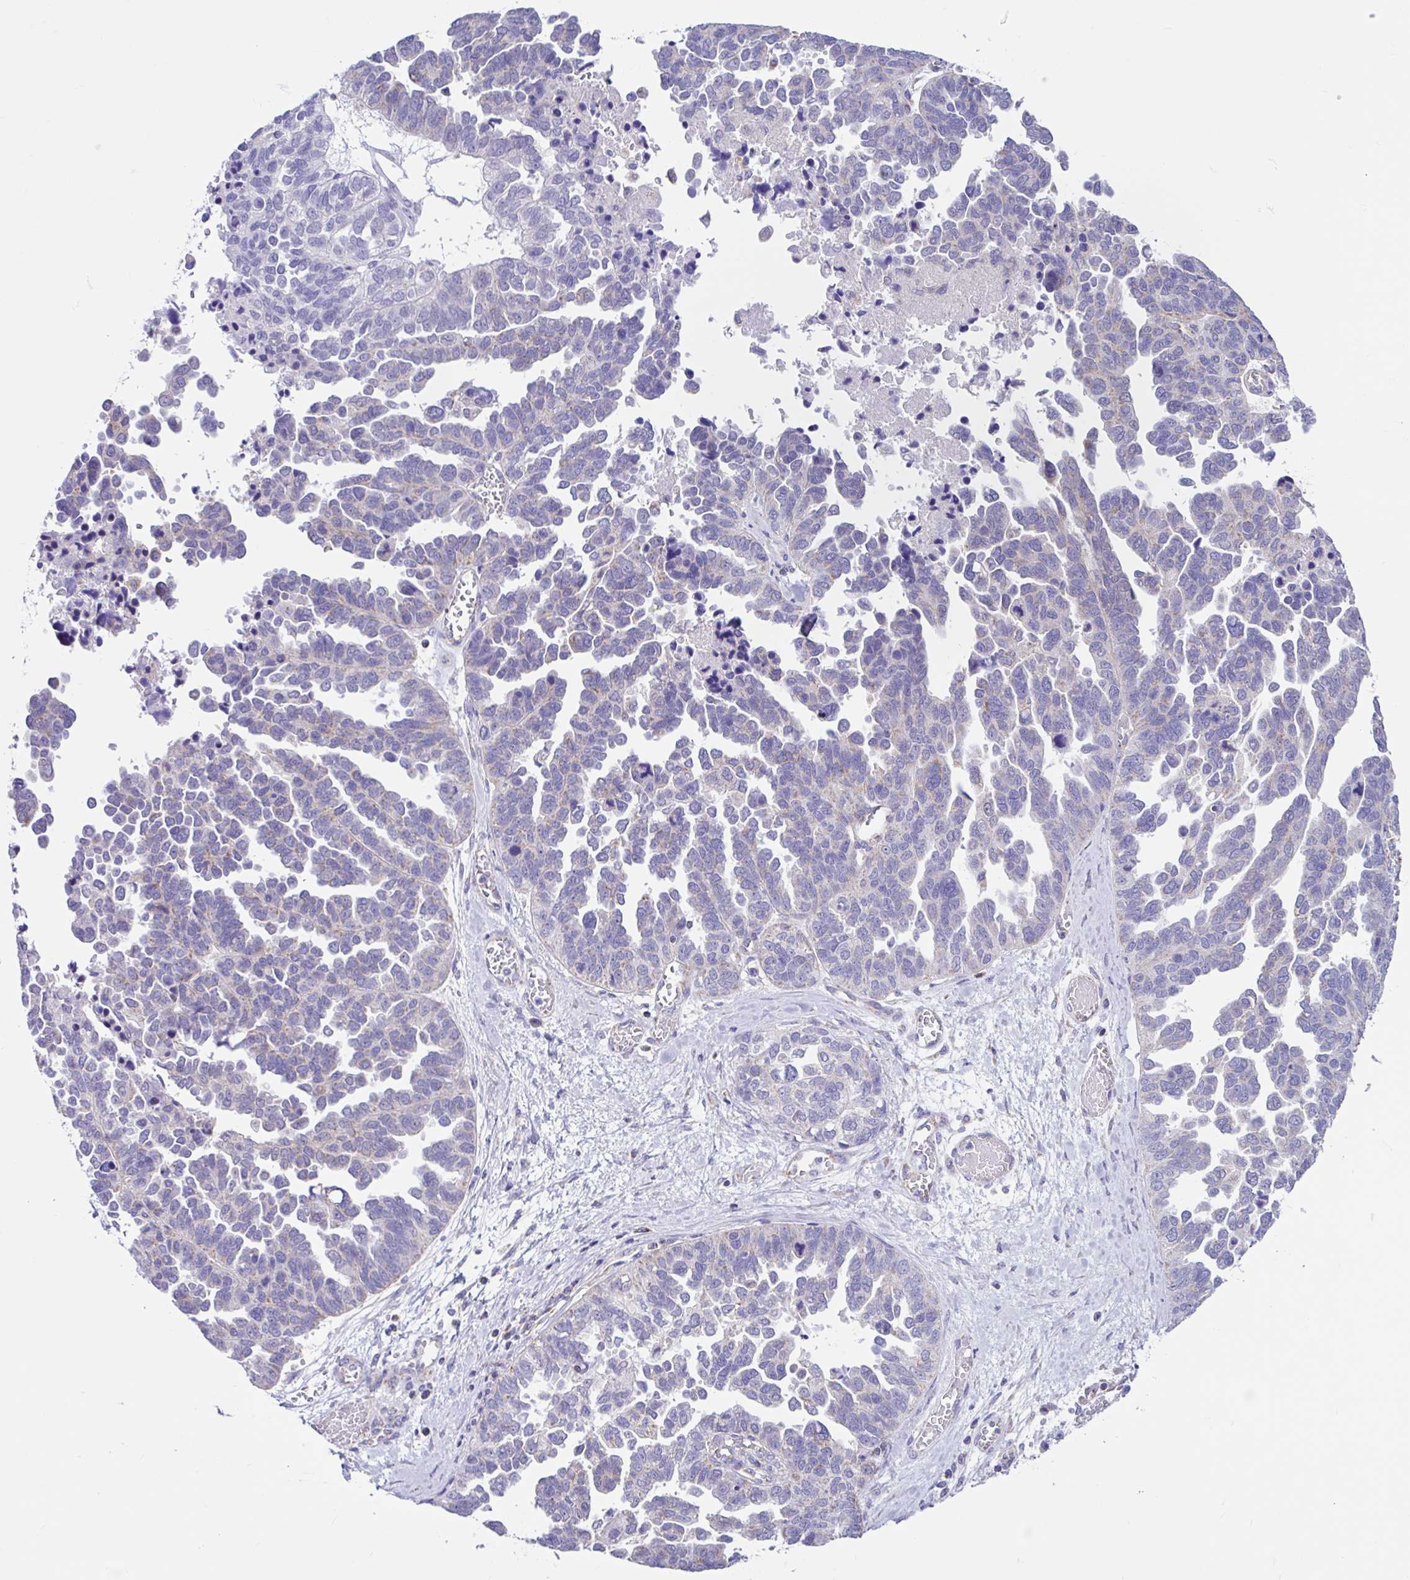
{"staining": {"intensity": "weak", "quantity": "<25%", "location": "cytoplasmic/membranous"}, "tissue": "ovarian cancer", "cell_type": "Tumor cells", "image_type": "cancer", "snomed": [{"axis": "morphology", "description": "Cystadenocarcinoma, serous, NOS"}, {"axis": "topography", "description": "Ovary"}], "caption": "Tumor cells are negative for protein expression in human serous cystadenocarcinoma (ovarian).", "gene": "NDUFS2", "patient": {"sex": "female", "age": 64}}